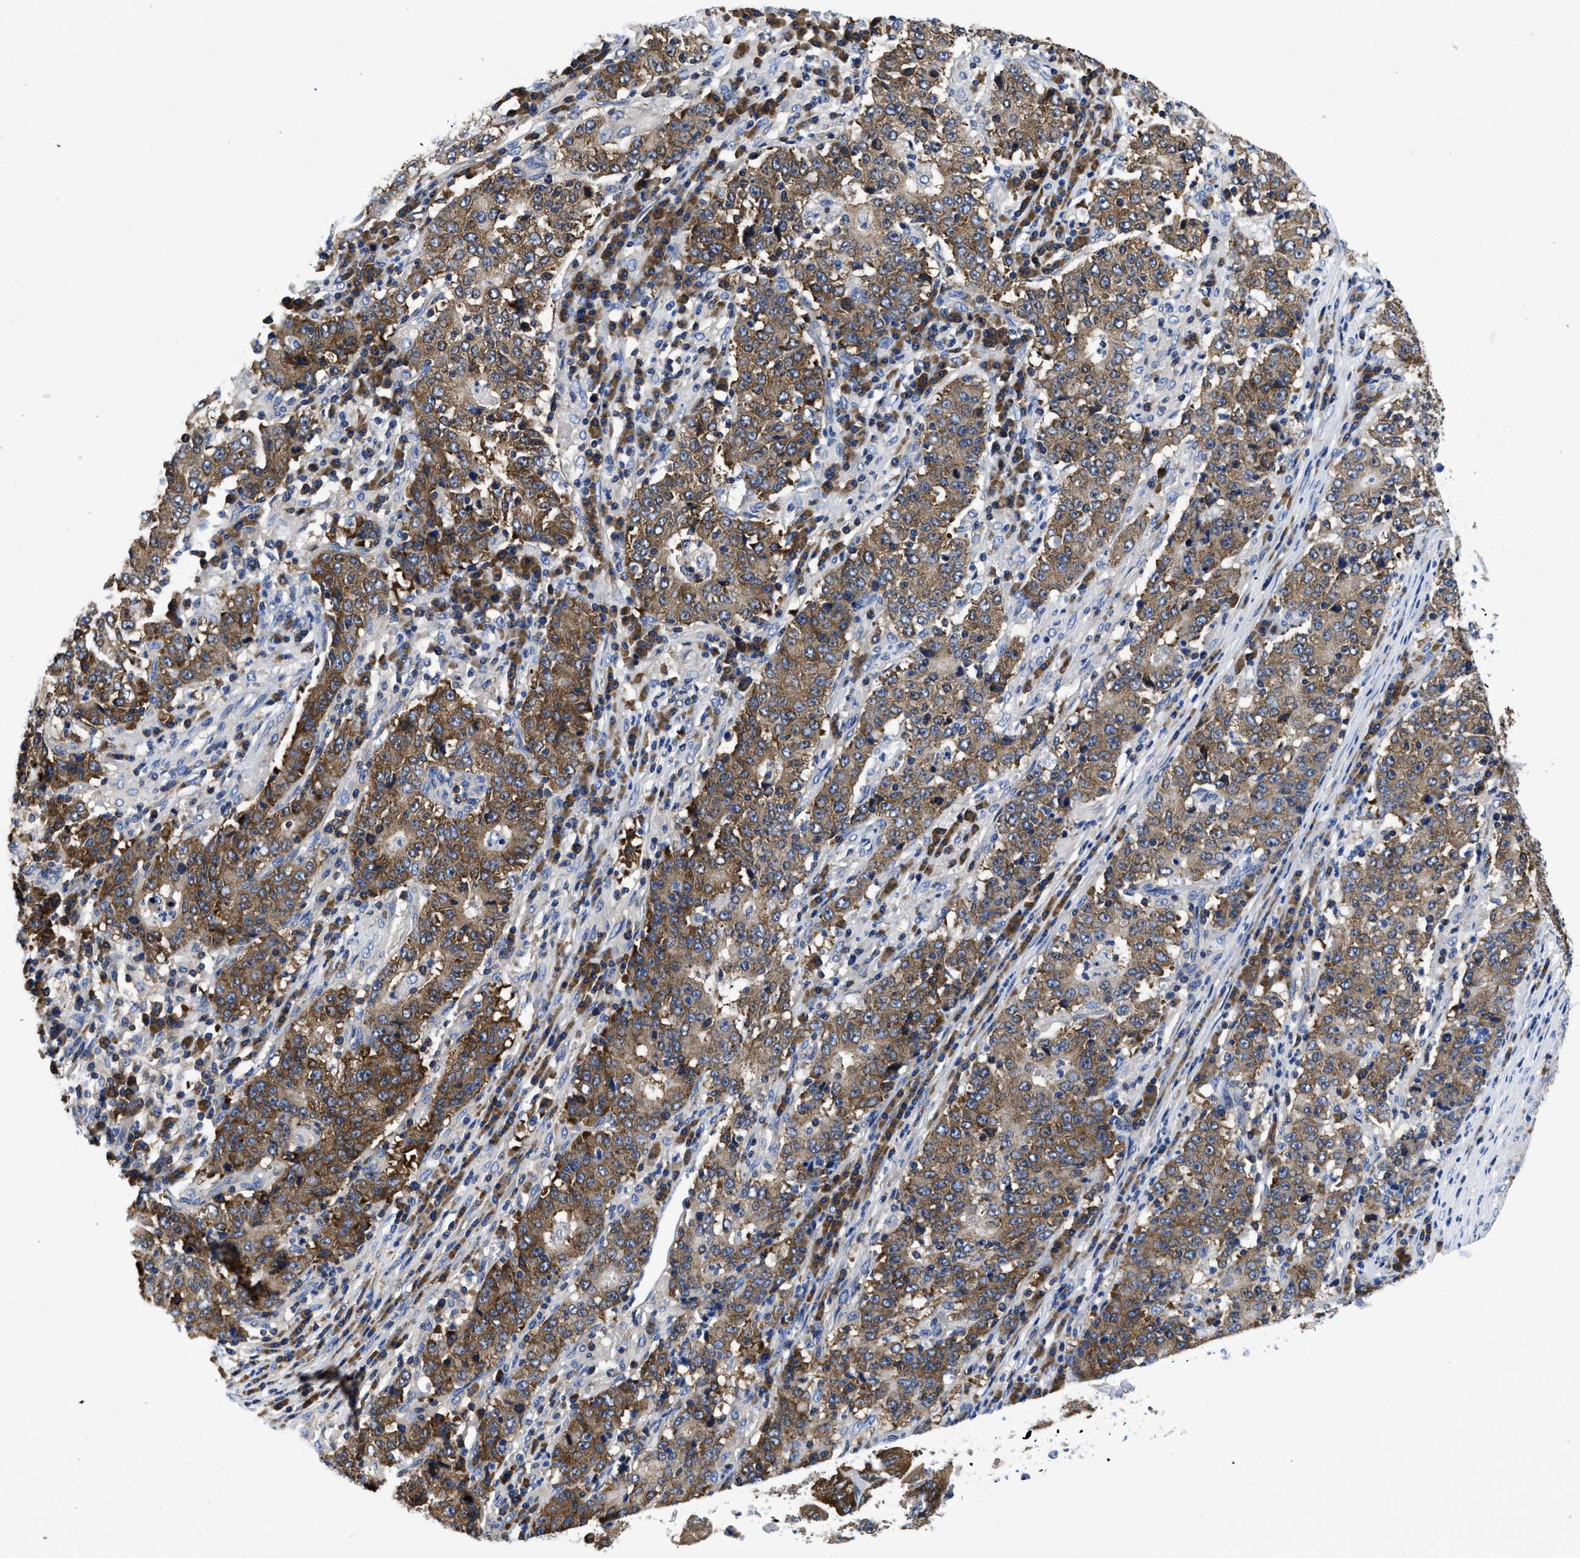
{"staining": {"intensity": "moderate", "quantity": ">75%", "location": "cytoplasmic/membranous"}, "tissue": "stomach cancer", "cell_type": "Tumor cells", "image_type": "cancer", "snomed": [{"axis": "morphology", "description": "Adenocarcinoma, NOS"}, {"axis": "topography", "description": "Stomach"}], "caption": "DAB immunohistochemical staining of human stomach cancer (adenocarcinoma) reveals moderate cytoplasmic/membranous protein staining in approximately >75% of tumor cells.", "gene": "YARS1", "patient": {"sex": "female", "age": 65}}